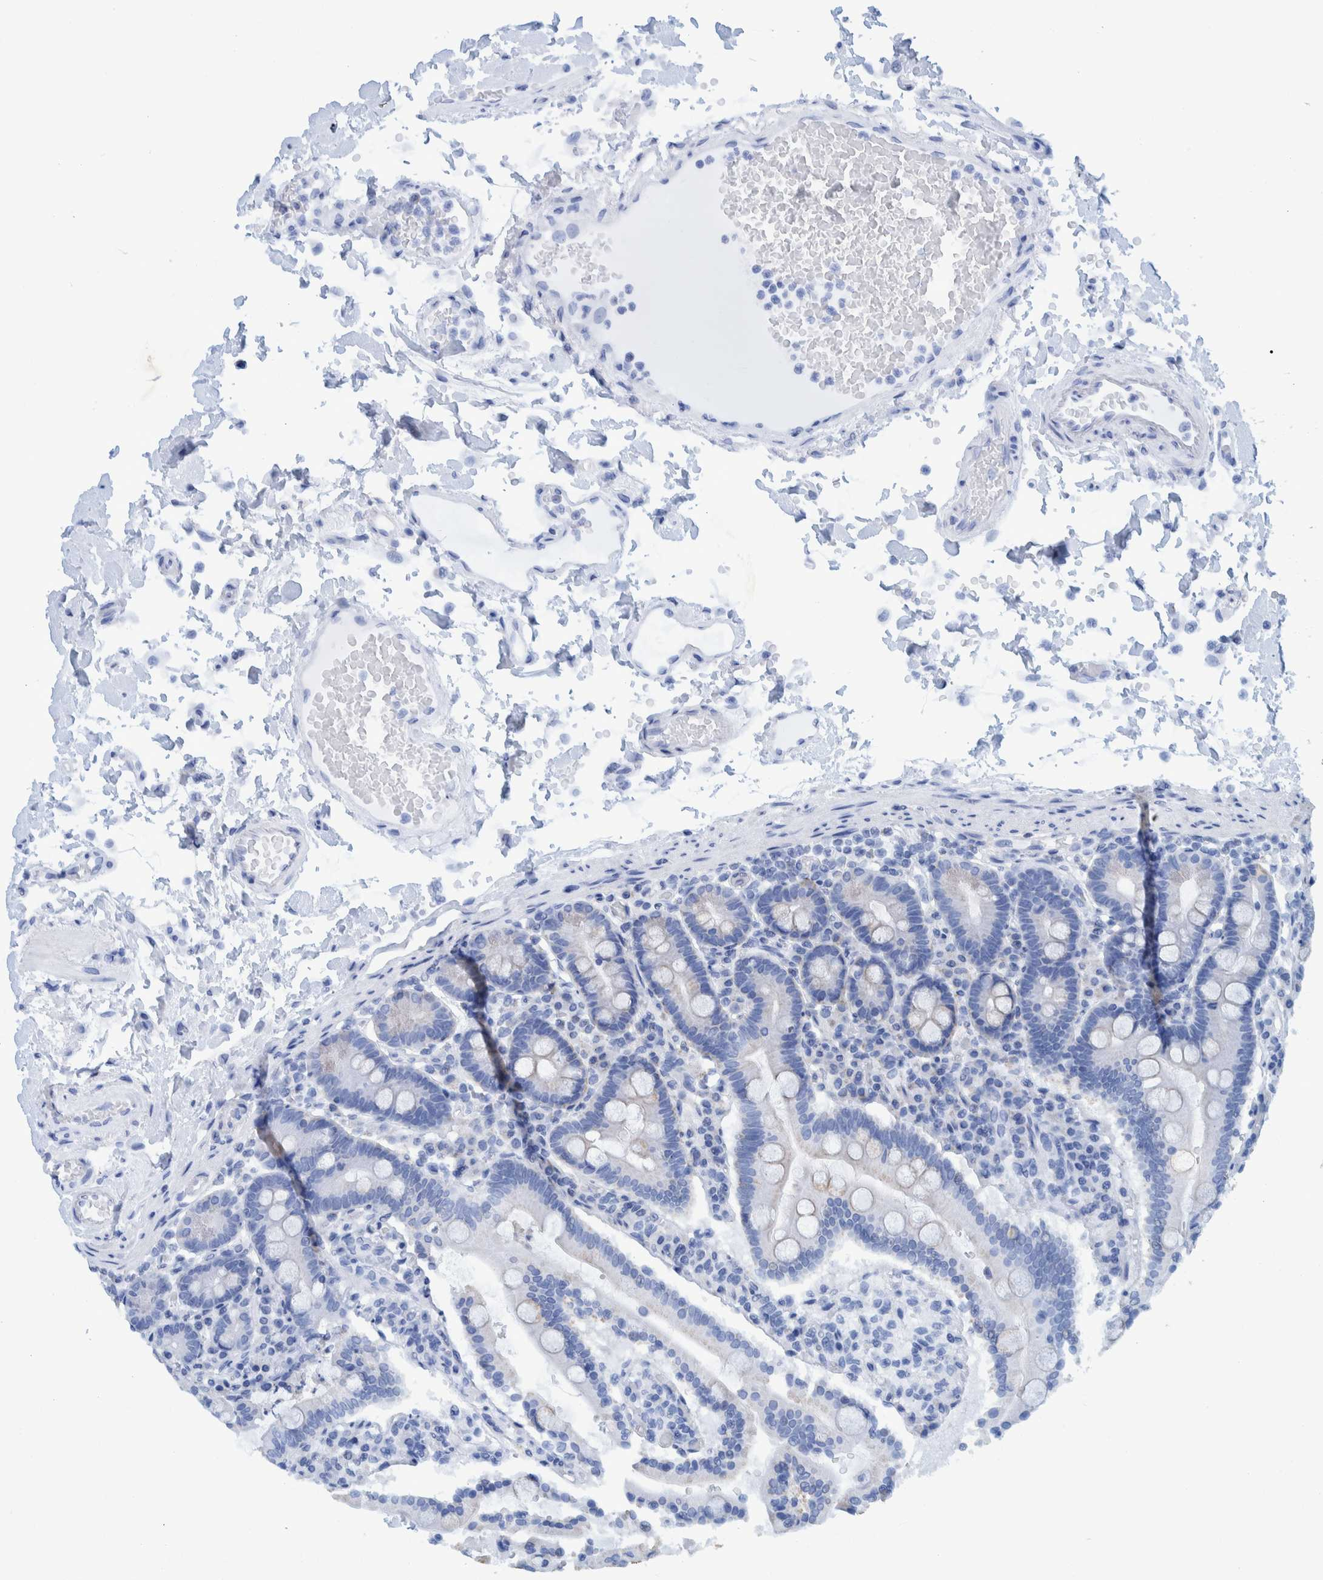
{"staining": {"intensity": "strong", "quantity": "<25%", "location": "cytoplasmic/membranous"}, "tissue": "duodenum", "cell_type": "Glandular cells", "image_type": "normal", "snomed": [{"axis": "morphology", "description": "Normal tissue, NOS"}, {"axis": "topography", "description": "Small intestine, NOS"}], "caption": "A brown stain highlights strong cytoplasmic/membranous positivity of a protein in glandular cells of normal human duodenum. The protein is shown in brown color, while the nuclei are stained blue.", "gene": "BZW2", "patient": {"sex": "female", "age": 71}}